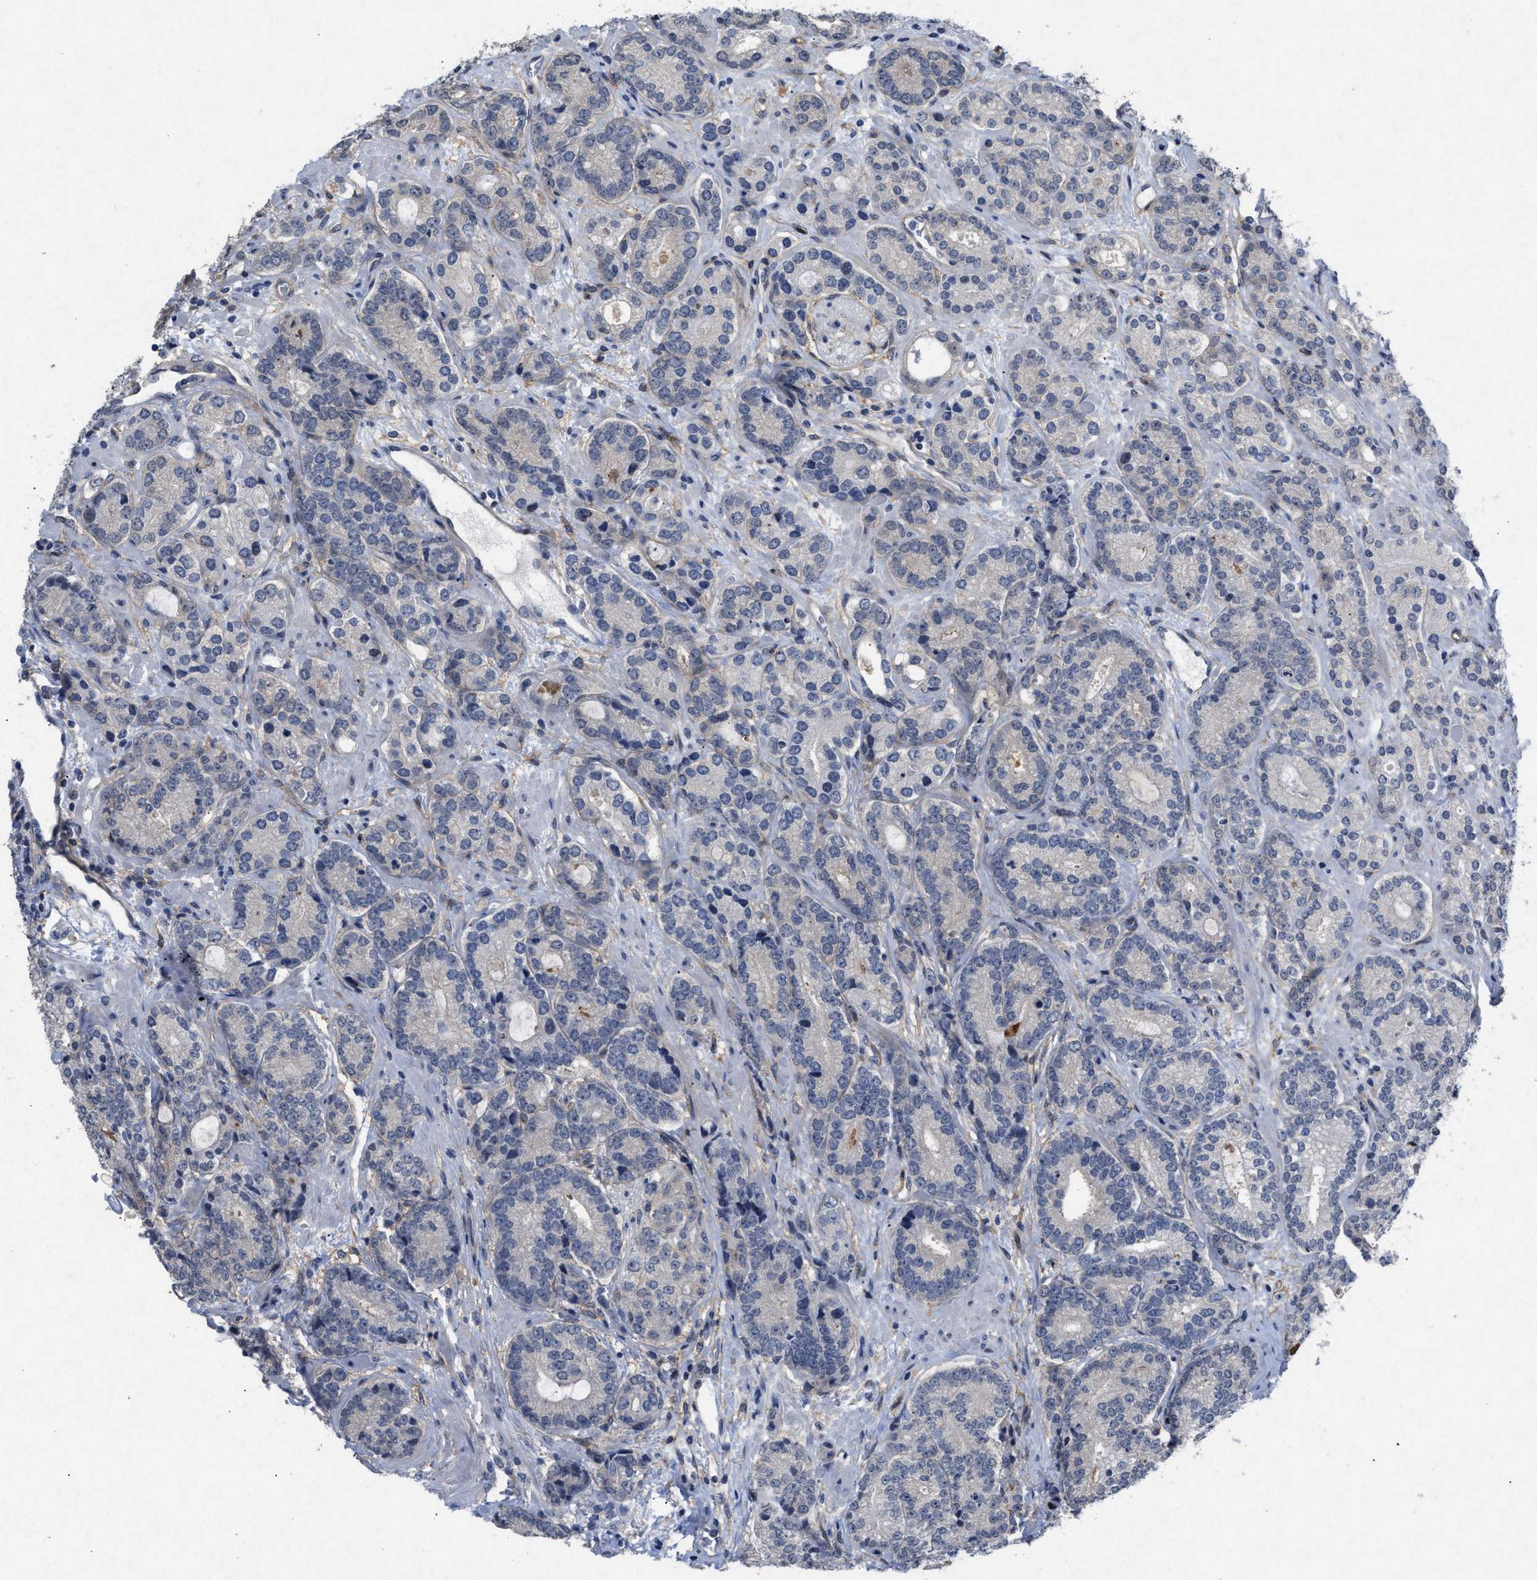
{"staining": {"intensity": "negative", "quantity": "none", "location": "none"}, "tissue": "prostate cancer", "cell_type": "Tumor cells", "image_type": "cancer", "snomed": [{"axis": "morphology", "description": "Adenocarcinoma, High grade"}, {"axis": "topography", "description": "Prostate"}], "caption": "Protein analysis of prostate cancer shows no significant positivity in tumor cells.", "gene": "PDGFRA", "patient": {"sex": "male", "age": 61}}